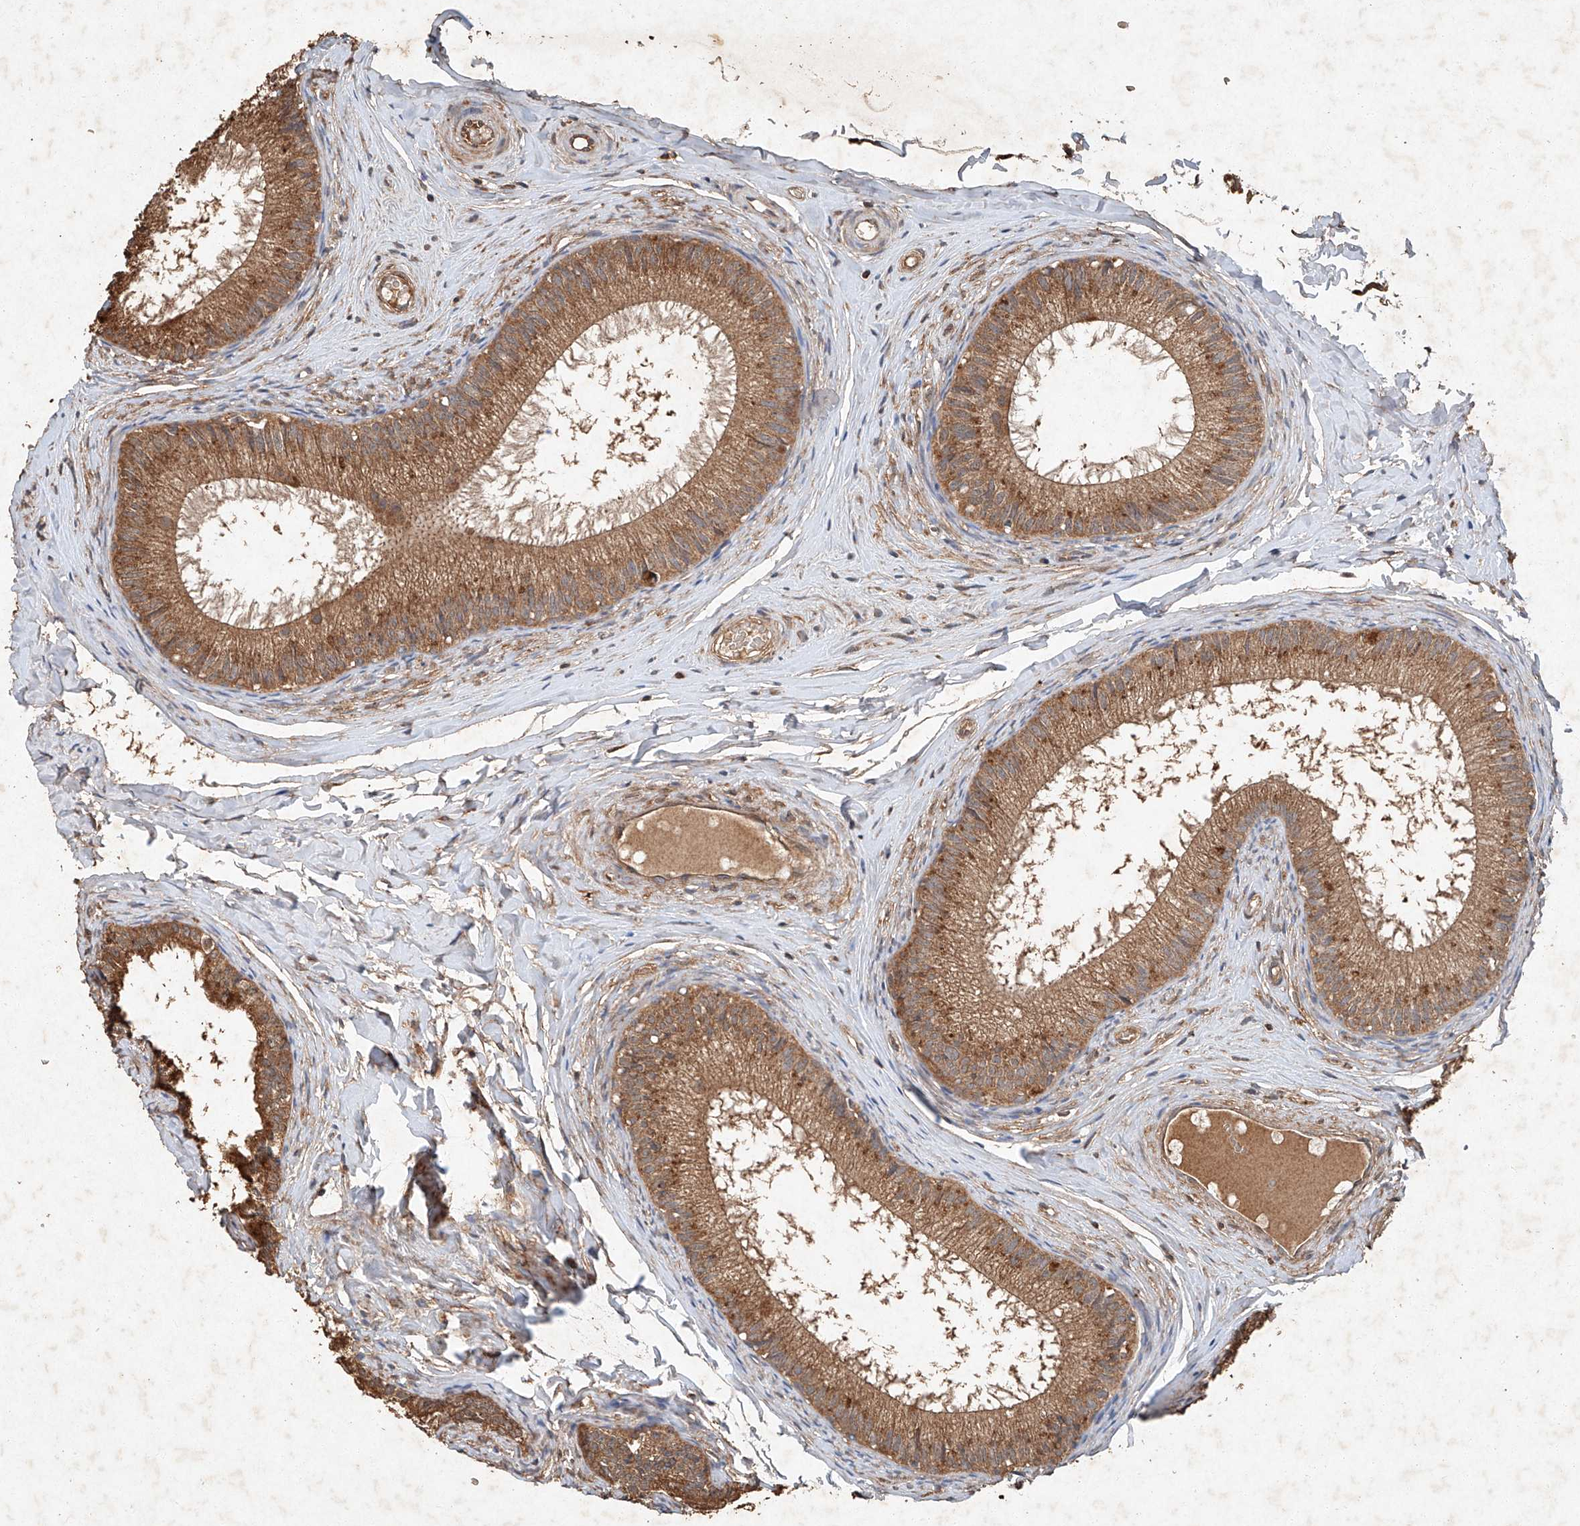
{"staining": {"intensity": "moderate", "quantity": ">75%", "location": "cytoplasmic/membranous"}, "tissue": "epididymis", "cell_type": "Glandular cells", "image_type": "normal", "snomed": [{"axis": "morphology", "description": "Normal tissue, NOS"}, {"axis": "topography", "description": "Epididymis"}], "caption": "Epididymis stained for a protein (brown) exhibits moderate cytoplasmic/membranous positive expression in approximately >75% of glandular cells.", "gene": "STK3", "patient": {"sex": "male", "age": 34}}